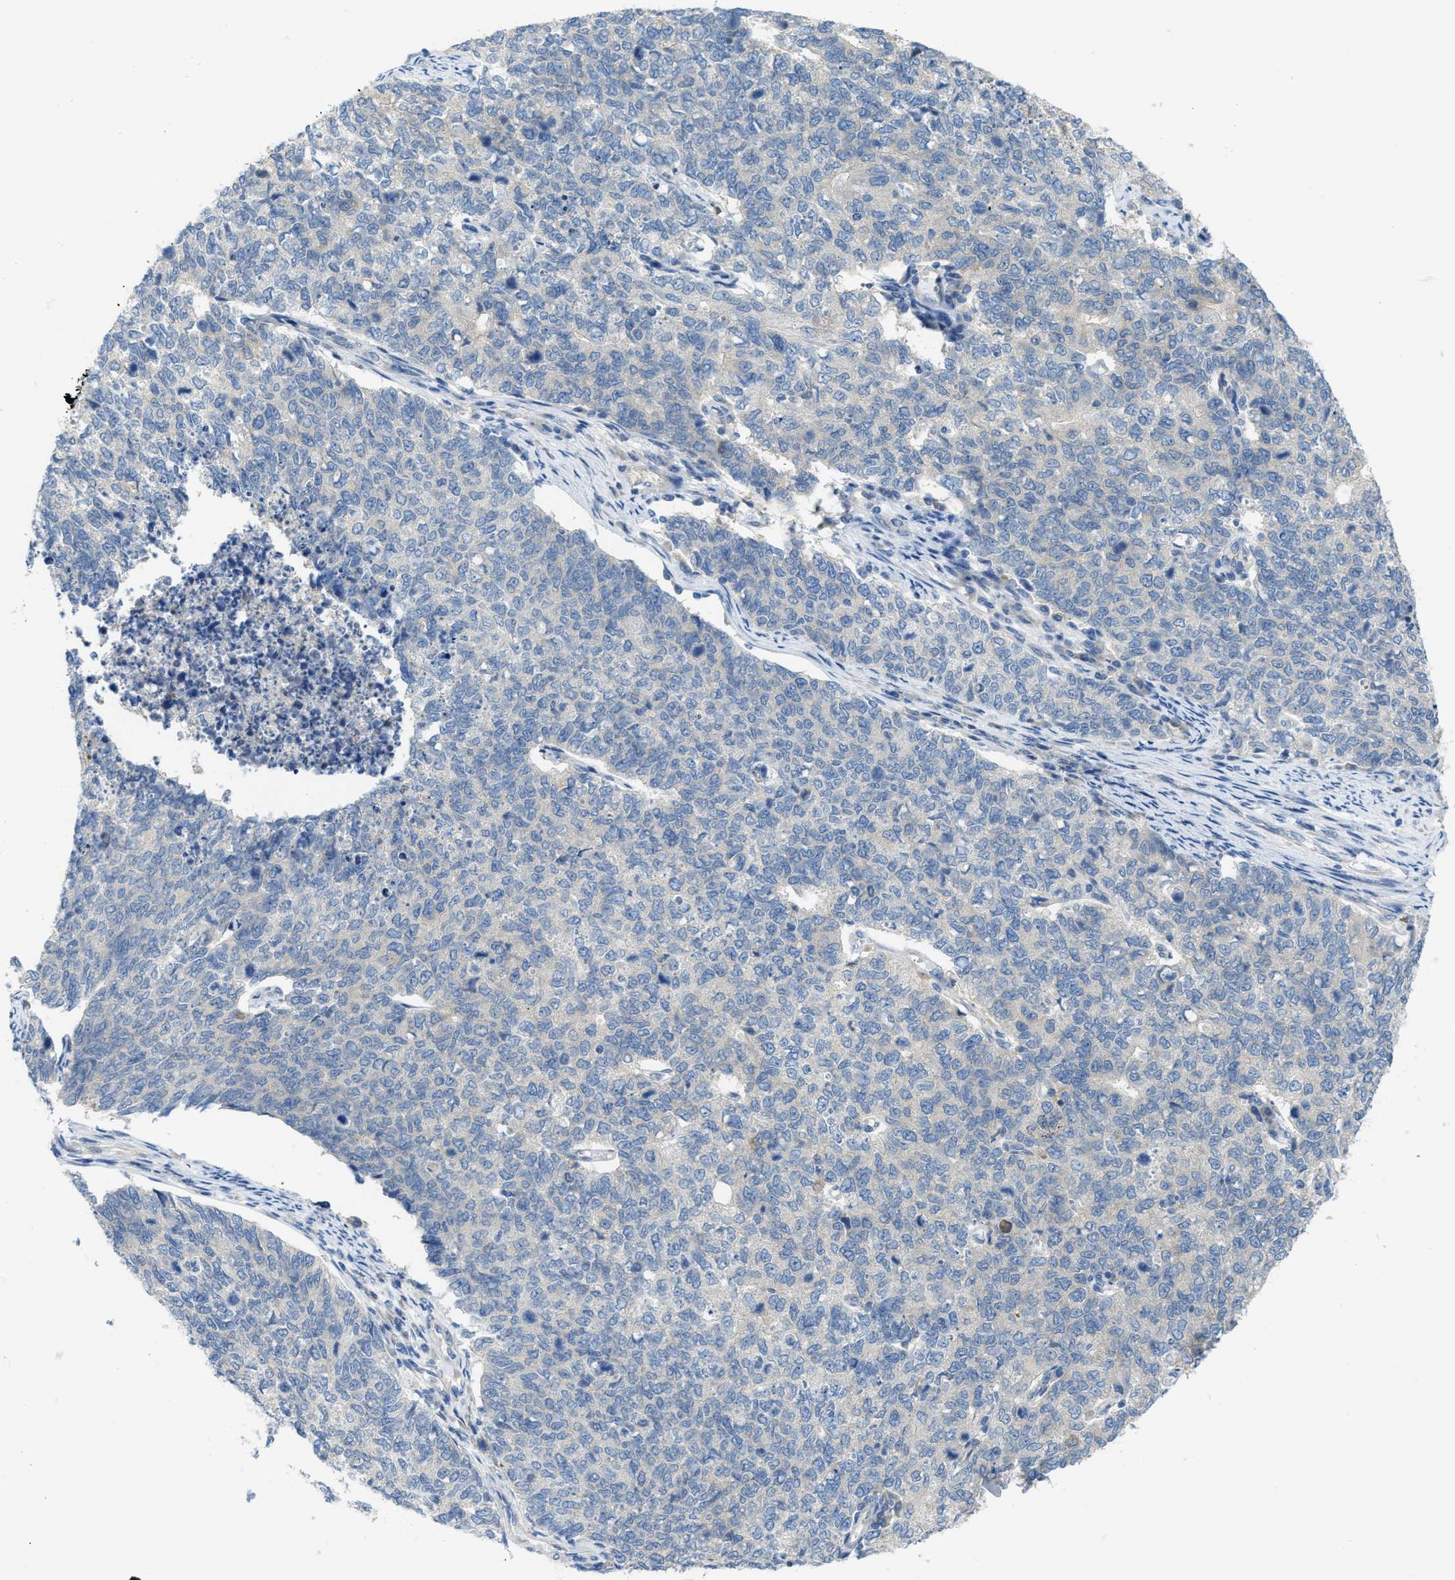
{"staining": {"intensity": "negative", "quantity": "none", "location": "none"}, "tissue": "cervical cancer", "cell_type": "Tumor cells", "image_type": "cancer", "snomed": [{"axis": "morphology", "description": "Squamous cell carcinoma, NOS"}, {"axis": "topography", "description": "Cervix"}], "caption": "Immunohistochemical staining of human cervical squamous cell carcinoma reveals no significant staining in tumor cells.", "gene": "KLHDC10", "patient": {"sex": "female", "age": 63}}